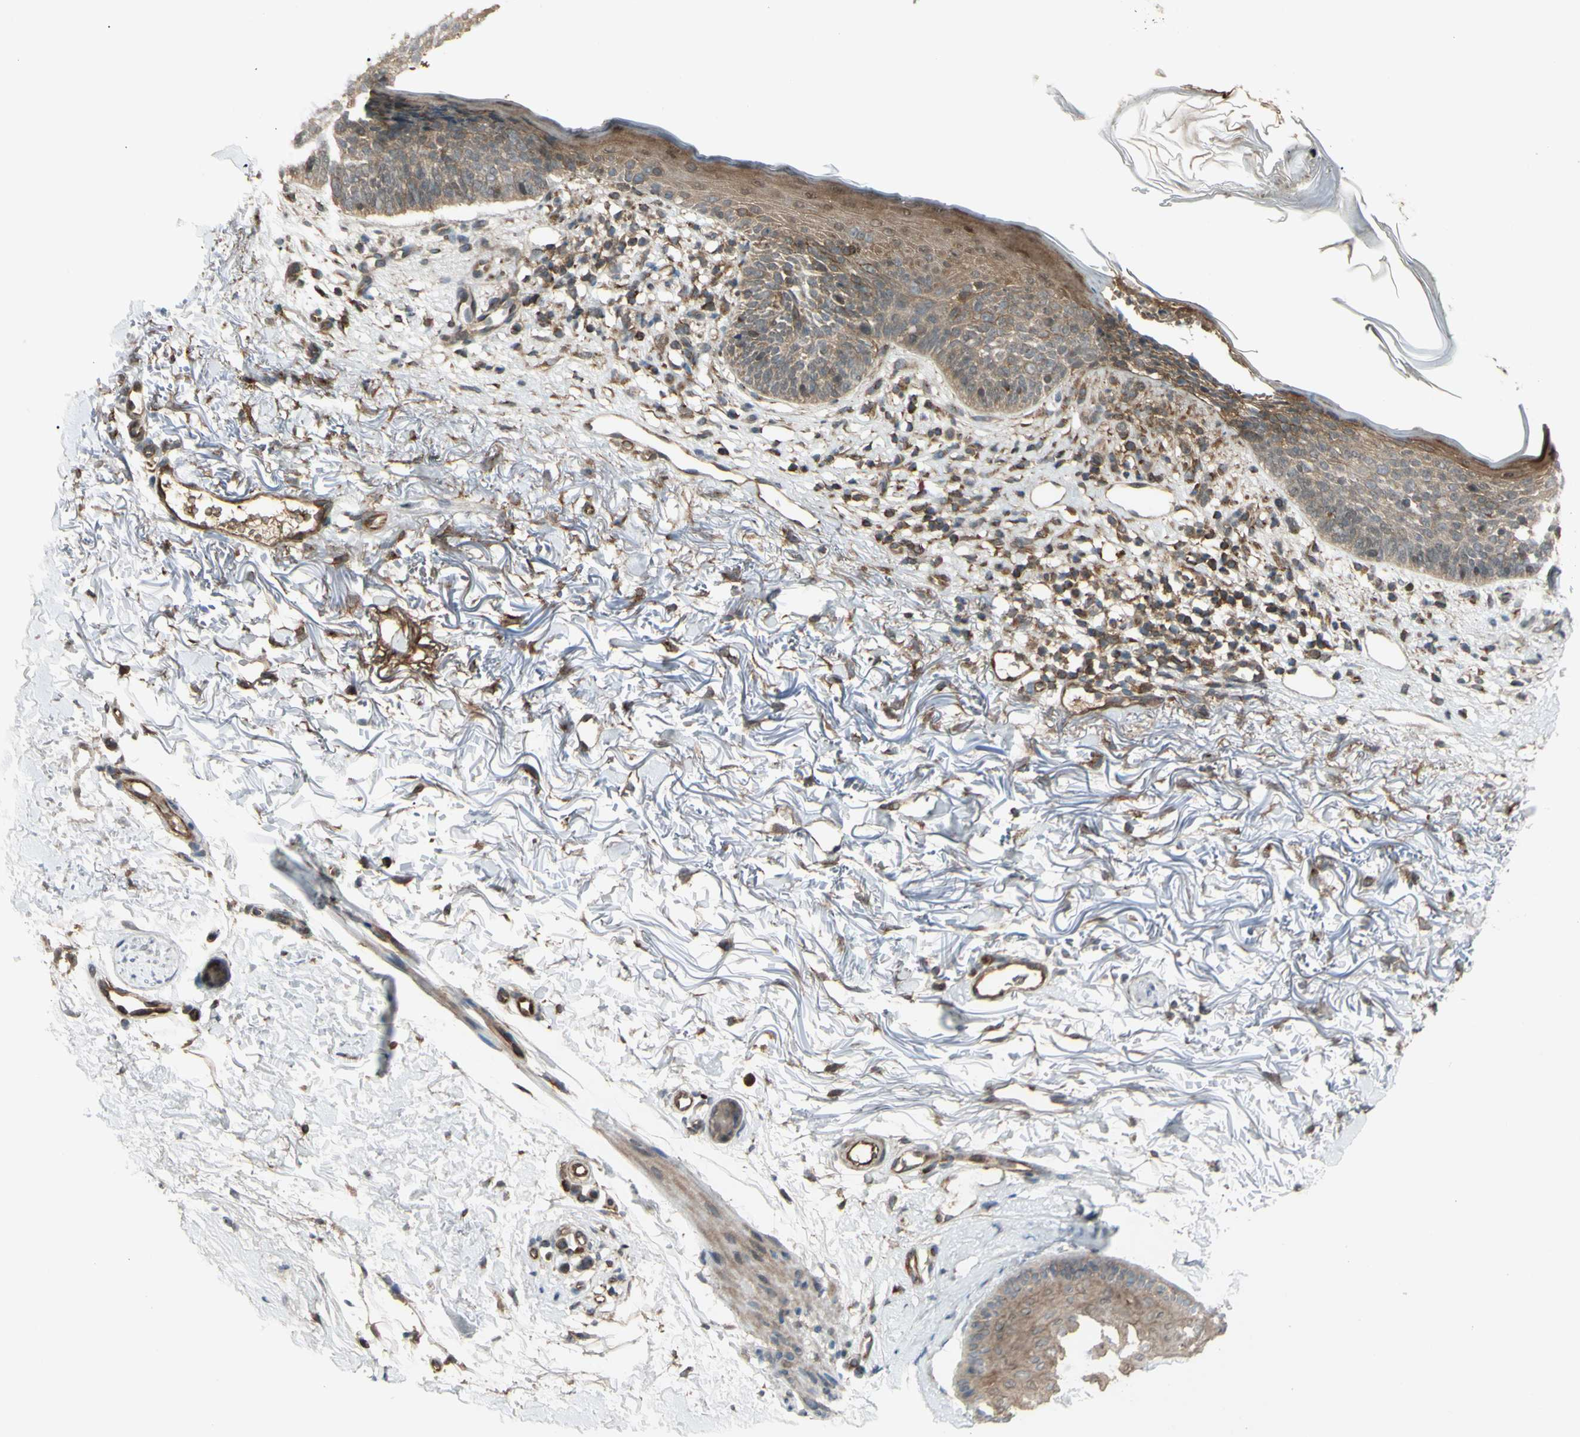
{"staining": {"intensity": "weak", "quantity": "25%-75%", "location": "cytoplasmic/membranous,nuclear"}, "tissue": "skin cancer", "cell_type": "Tumor cells", "image_type": "cancer", "snomed": [{"axis": "morphology", "description": "Basal cell carcinoma"}, {"axis": "topography", "description": "Skin"}], "caption": "Skin cancer stained for a protein (brown) demonstrates weak cytoplasmic/membranous and nuclear positive staining in about 25%-75% of tumor cells.", "gene": "FLII", "patient": {"sex": "female", "age": 70}}